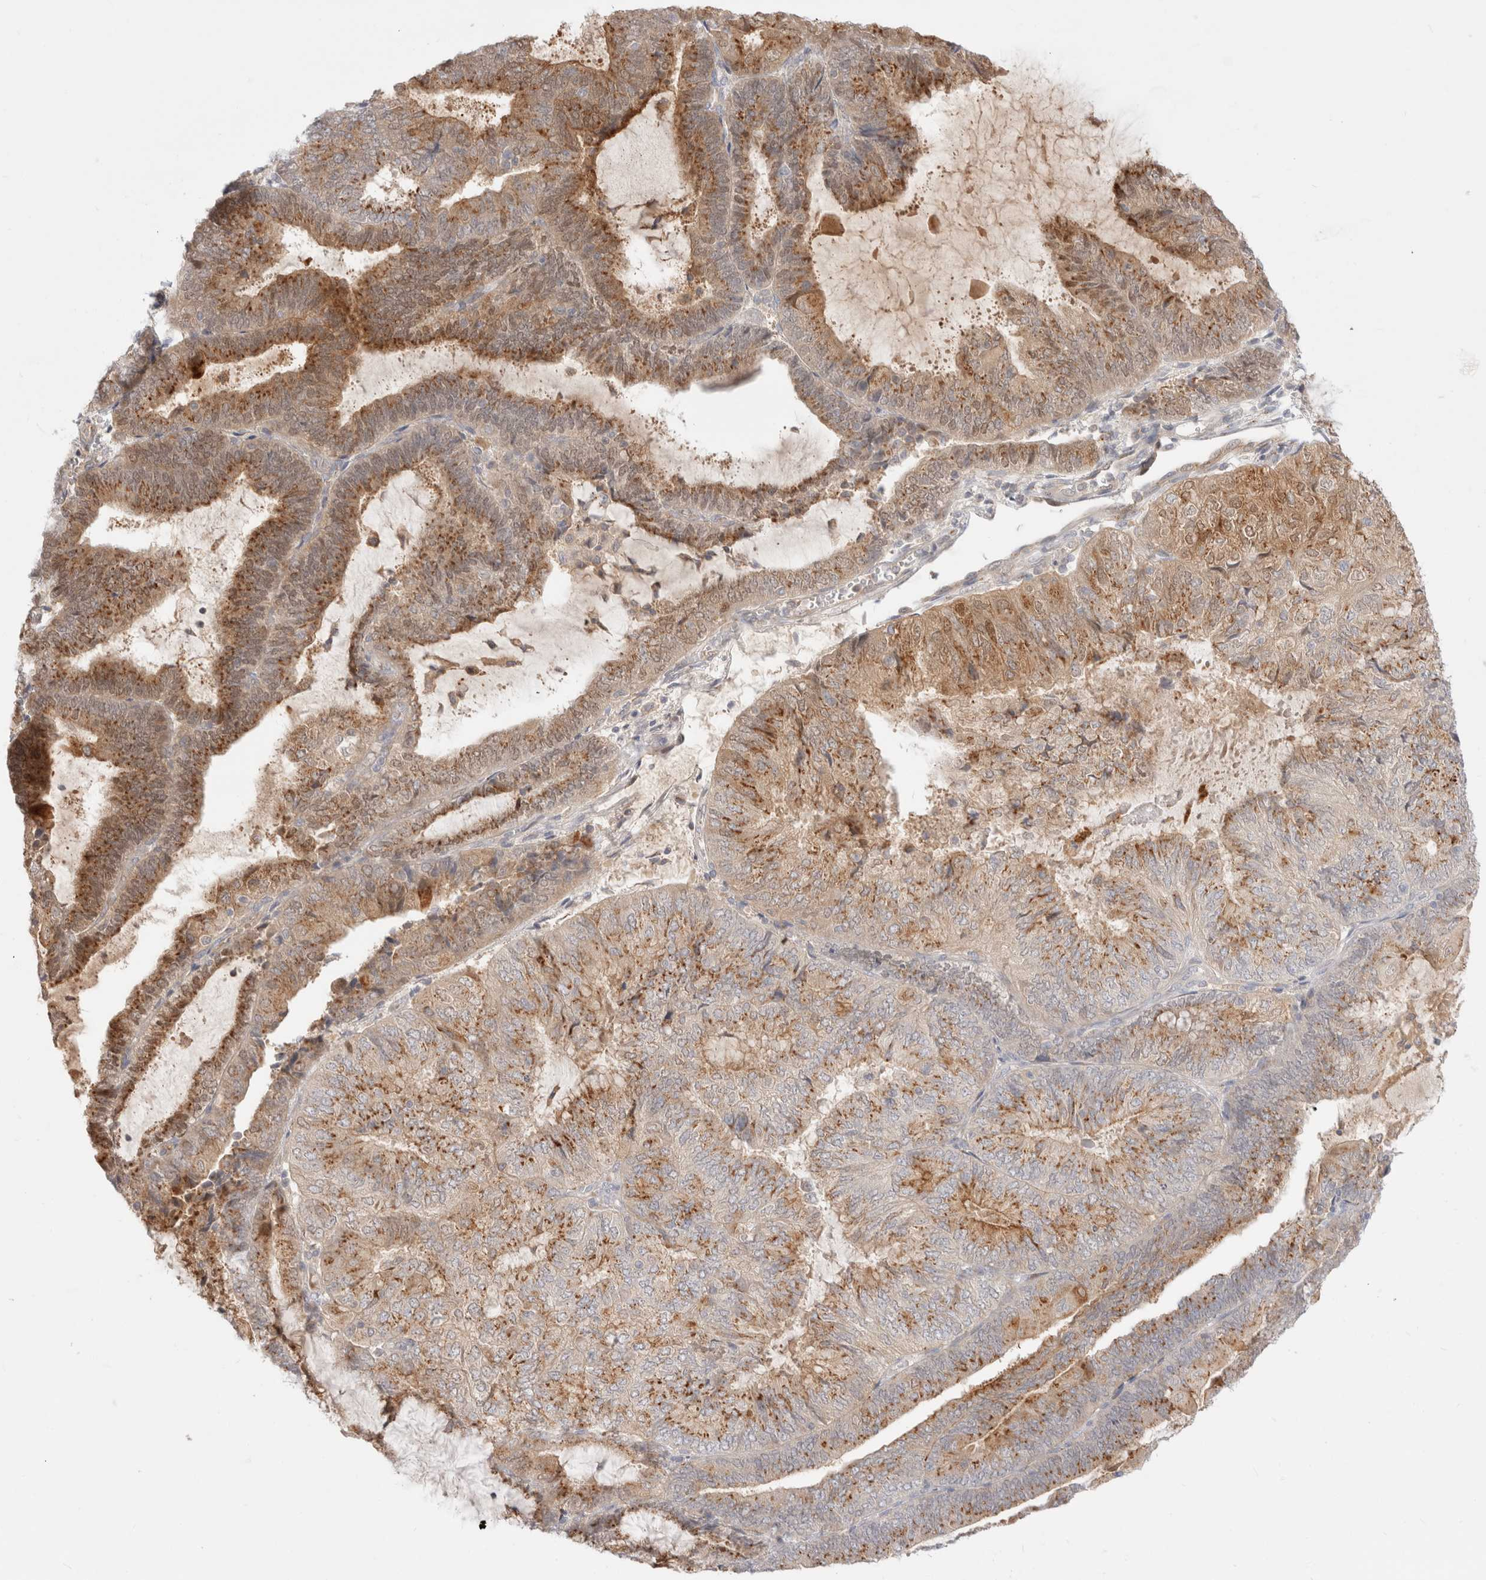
{"staining": {"intensity": "moderate", "quantity": ">75%", "location": "cytoplasmic/membranous"}, "tissue": "endometrial cancer", "cell_type": "Tumor cells", "image_type": "cancer", "snomed": [{"axis": "morphology", "description": "Adenocarcinoma, NOS"}, {"axis": "topography", "description": "Endometrium"}], "caption": "A medium amount of moderate cytoplasmic/membranous positivity is identified in about >75% of tumor cells in endometrial cancer tissue.", "gene": "EFCAB13", "patient": {"sex": "female", "age": 81}}